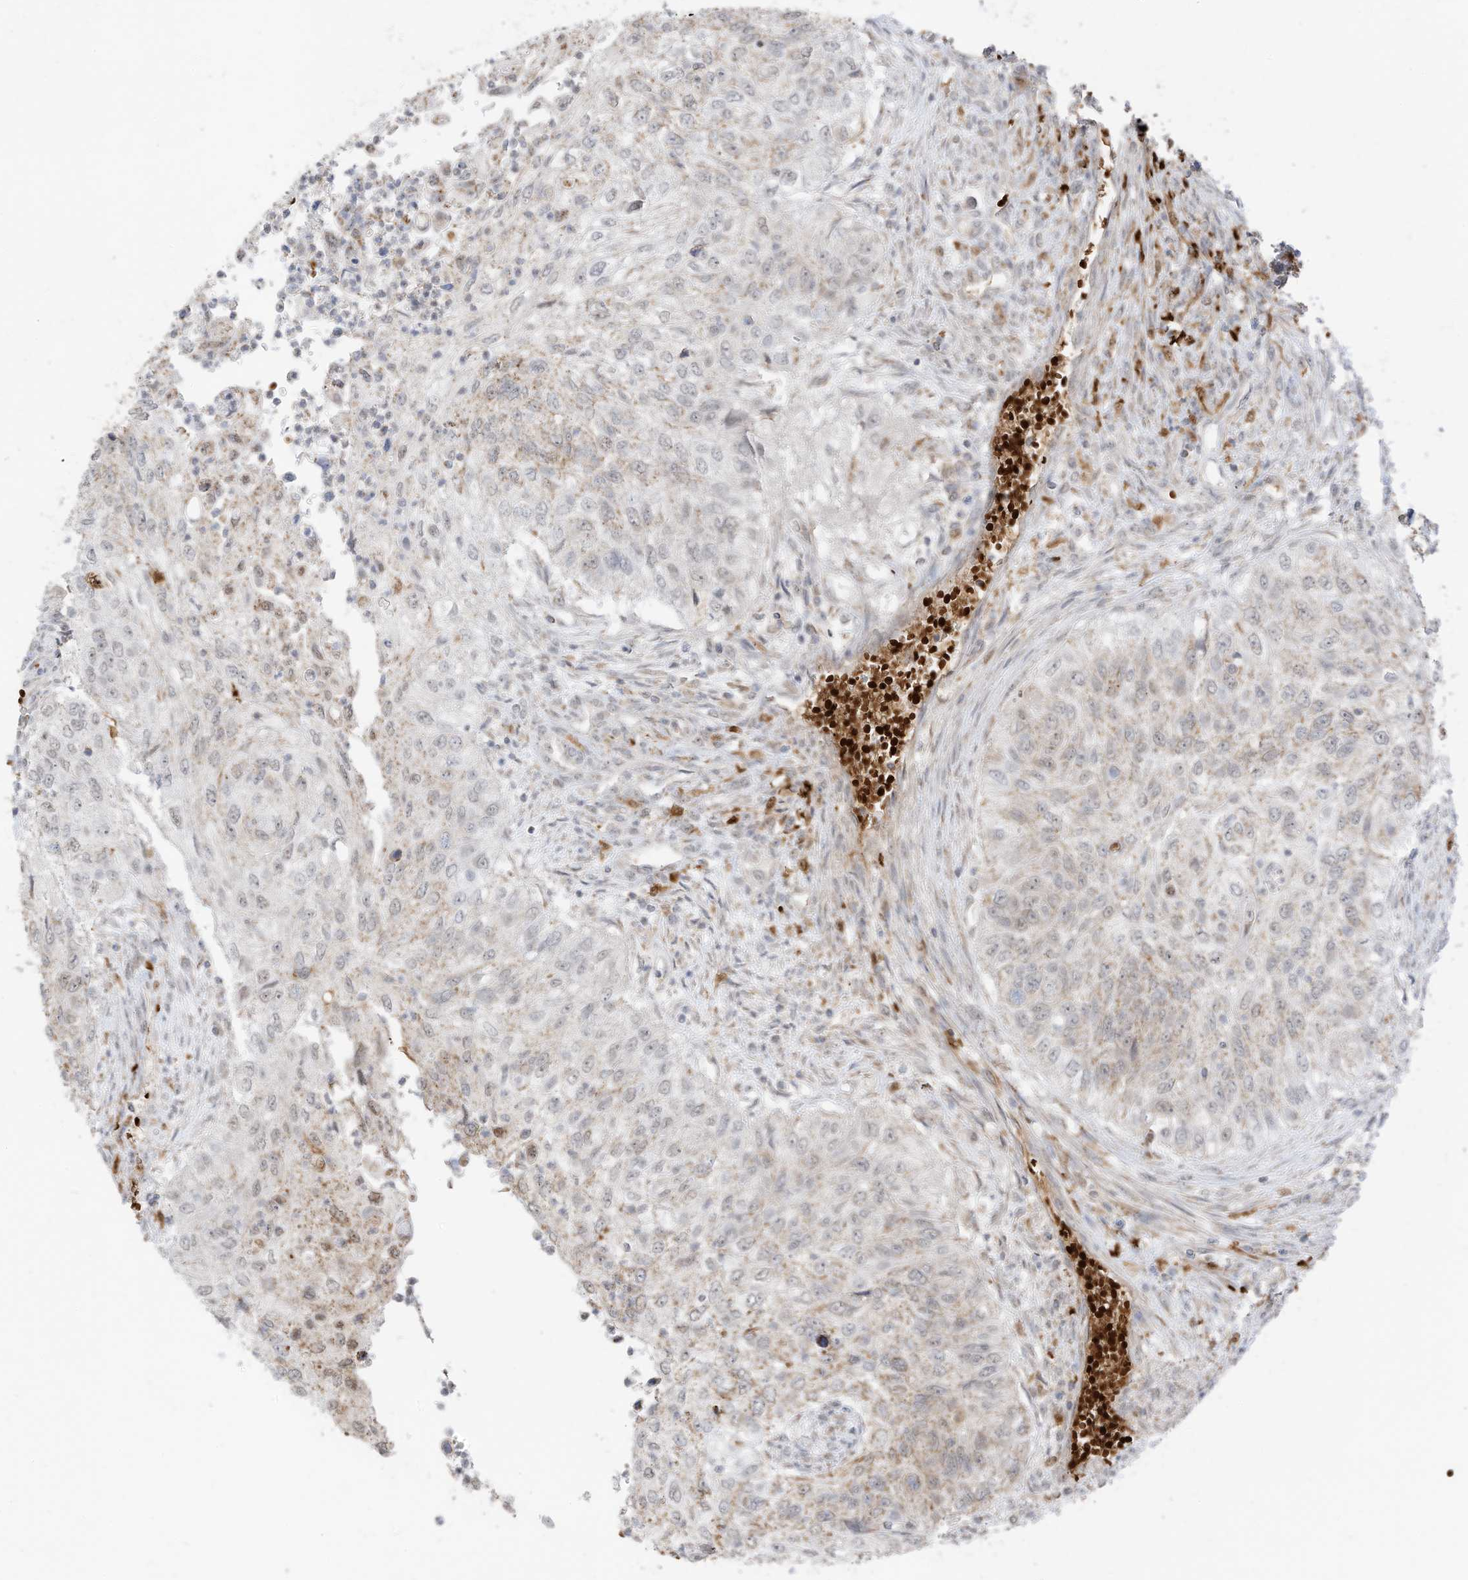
{"staining": {"intensity": "weak", "quantity": ">75%", "location": "cytoplasmic/membranous"}, "tissue": "urothelial cancer", "cell_type": "Tumor cells", "image_type": "cancer", "snomed": [{"axis": "morphology", "description": "Urothelial carcinoma, High grade"}, {"axis": "topography", "description": "Urinary bladder"}], "caption": "Urothelial cancer stained for a protein exhibits weak cytoplasmic/membranous positivity in tumor cells.", "gene": "MTUS2", "patient": {"sex": "female", "age": 60}}